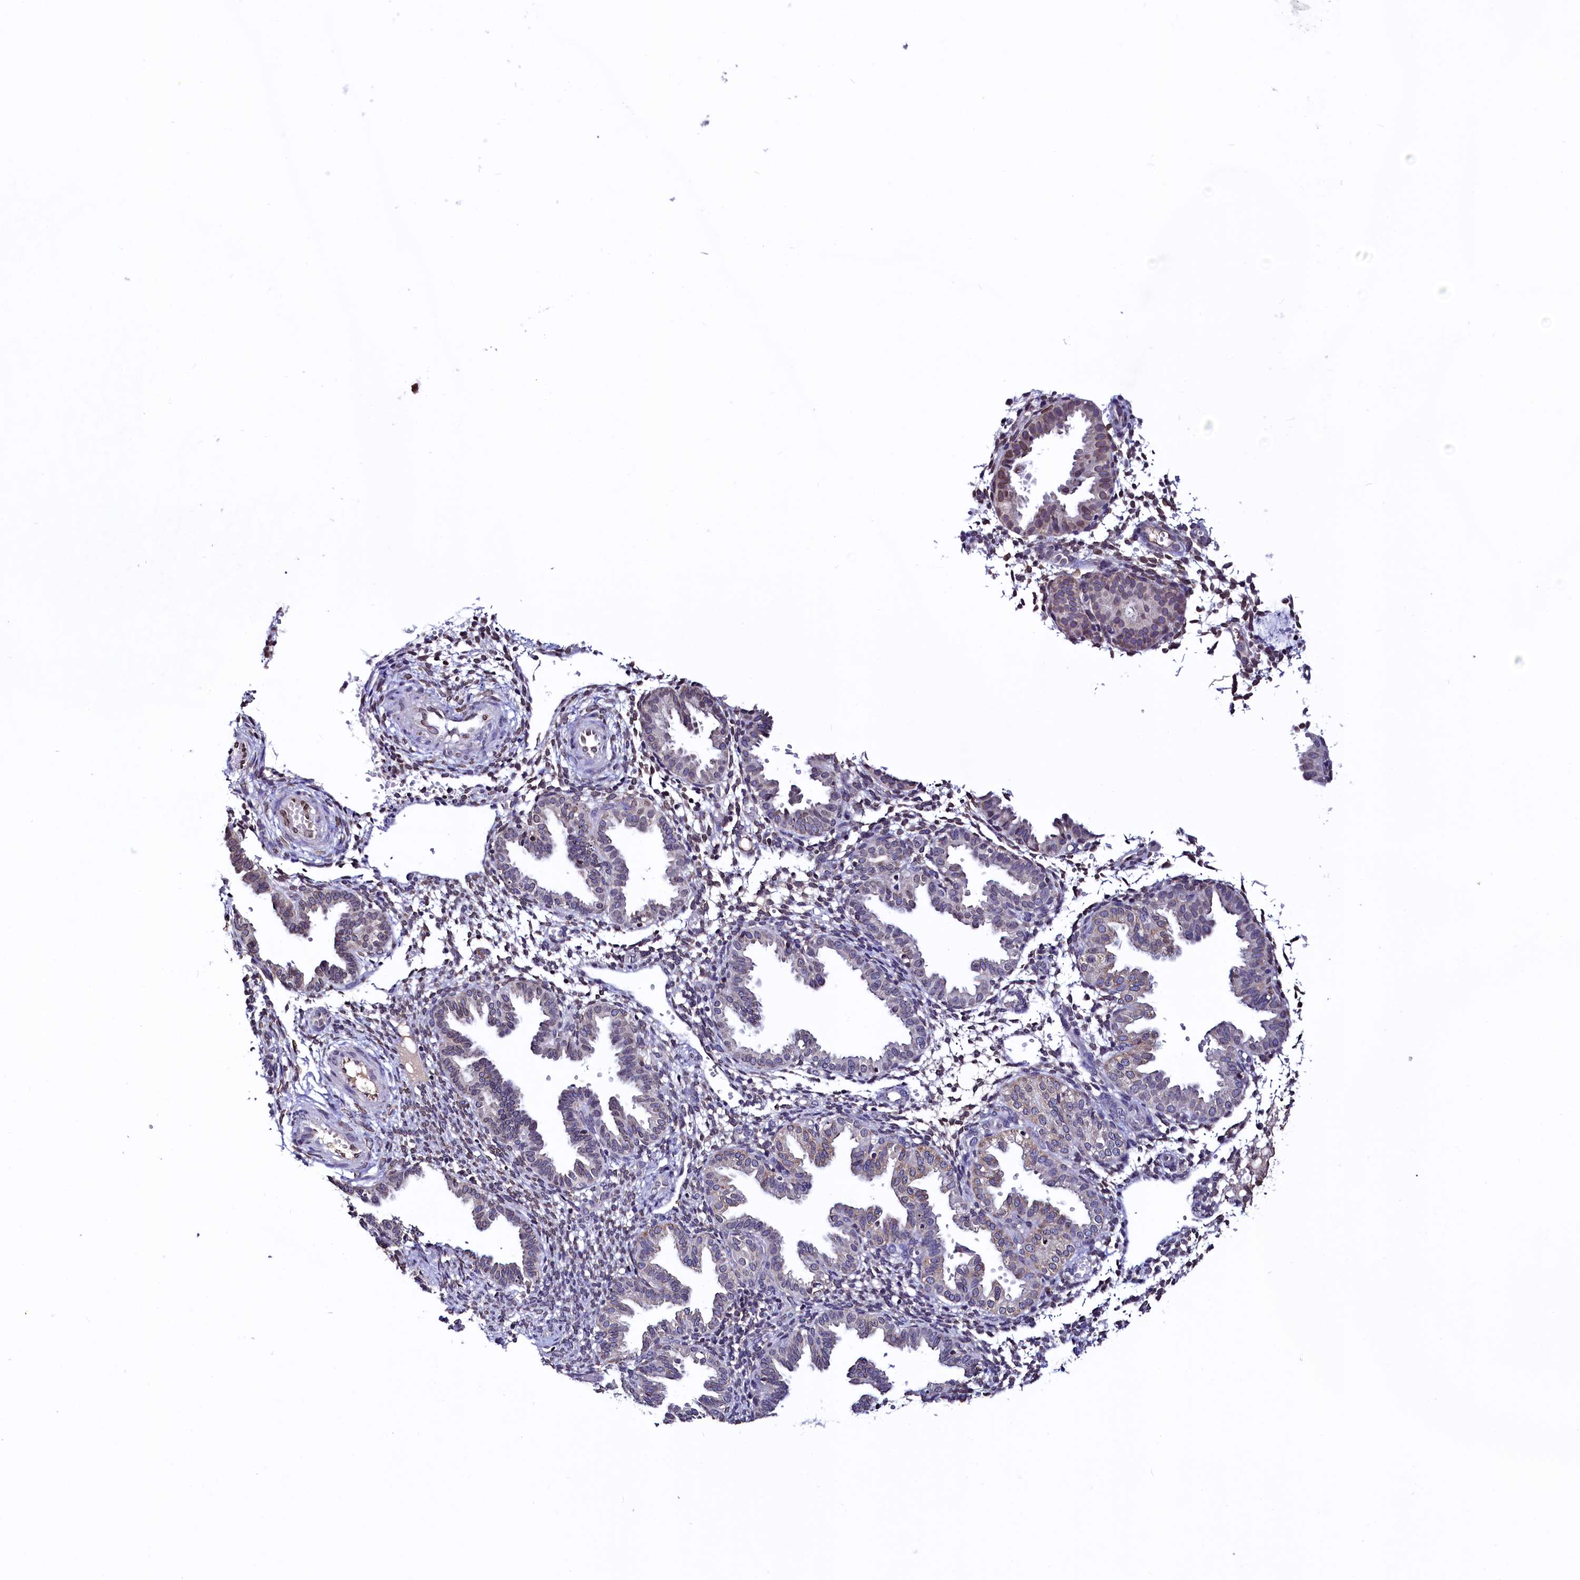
{"staining": {"intensity": "weak", "quantity": "25%-75%", "location": "nuclear"}, "tissue": "endometrium", "cell_type": "Cells in endometrial stroma", "image_type": "normal", "snomed": [{"axis": "morphology", "description": "Normal tissue, NOS"}, {"axis": "topography", "description": "Endometrium"}], "caption": "DAB (3,3'-diaminobenzidine) immunohistochemical staining of benign endometrium shows weak nuclear protein staining in about 25%-75% of cells in endometrial stroma.", "gene": "HAND1", "patient": {"sex": "female", "age": 33}}